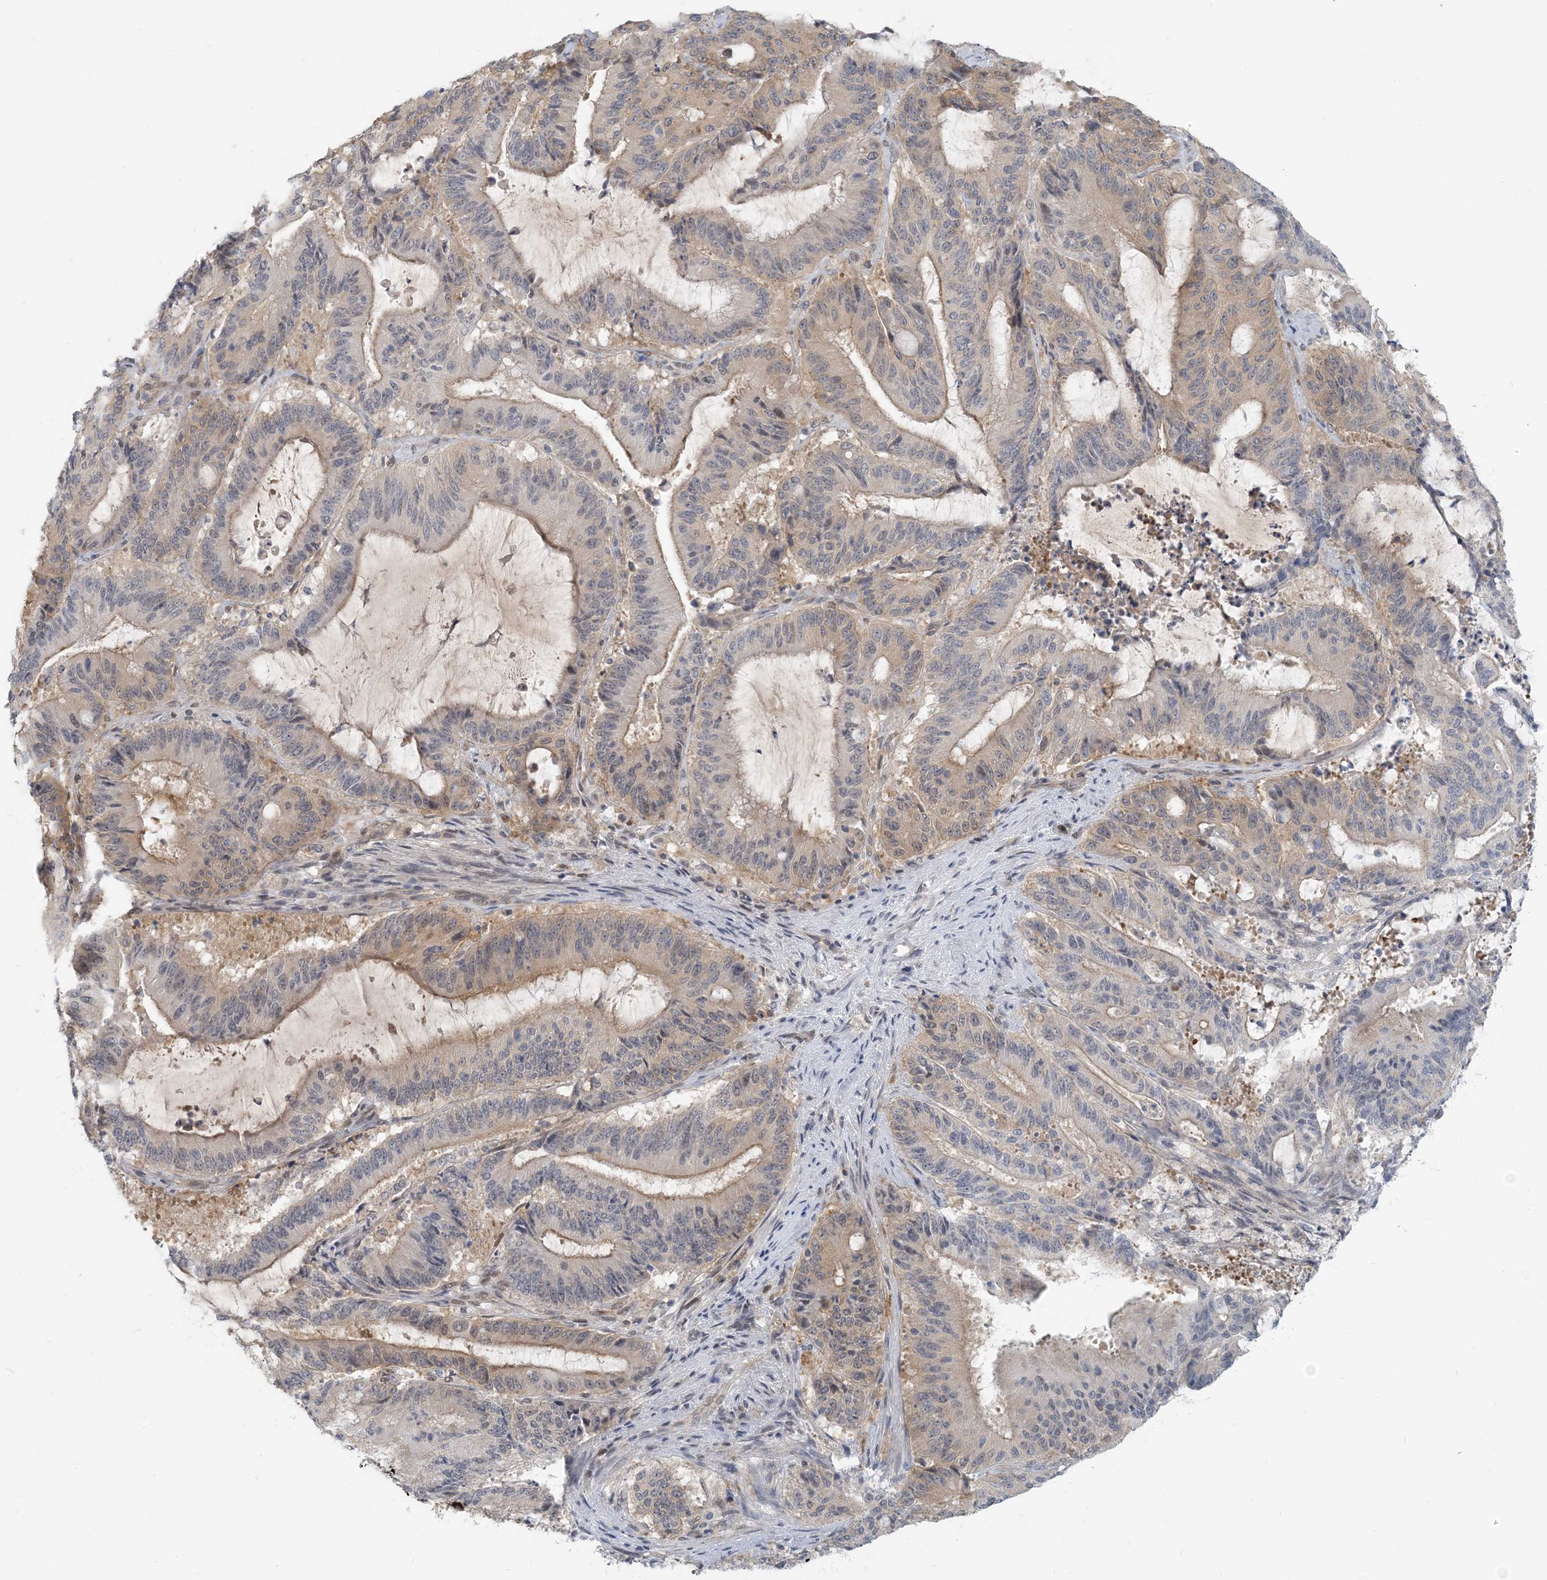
{"staining": {"intensity": "weak", "quantity": "<25%", "location": "cytoplasmic/membranous"}, "tissue": "liver cancer", "cell_type": "Tumor cells", "image_type": "cancer", "snomed": [{"axis": "morphology", "description": "Normal tissue, NOS"}, {"axis": "morphology", "description": "Cholangiocarcinoma"}, {"axis": "topography", "description": "Liver"}, {"axis": "topography", "description": "Peripheral nerve tissue"}], "caption": "An image of liver cancer (cholangiocarcinoma) stained for a protein exhibits no brown staining in tumor cells. The staining is performed using DAB brown chromogen with nuclei counter-stained in using hematoxylin.", "gene": "ZC3H12A", "patient": {"sex": "female", "age": 73}}